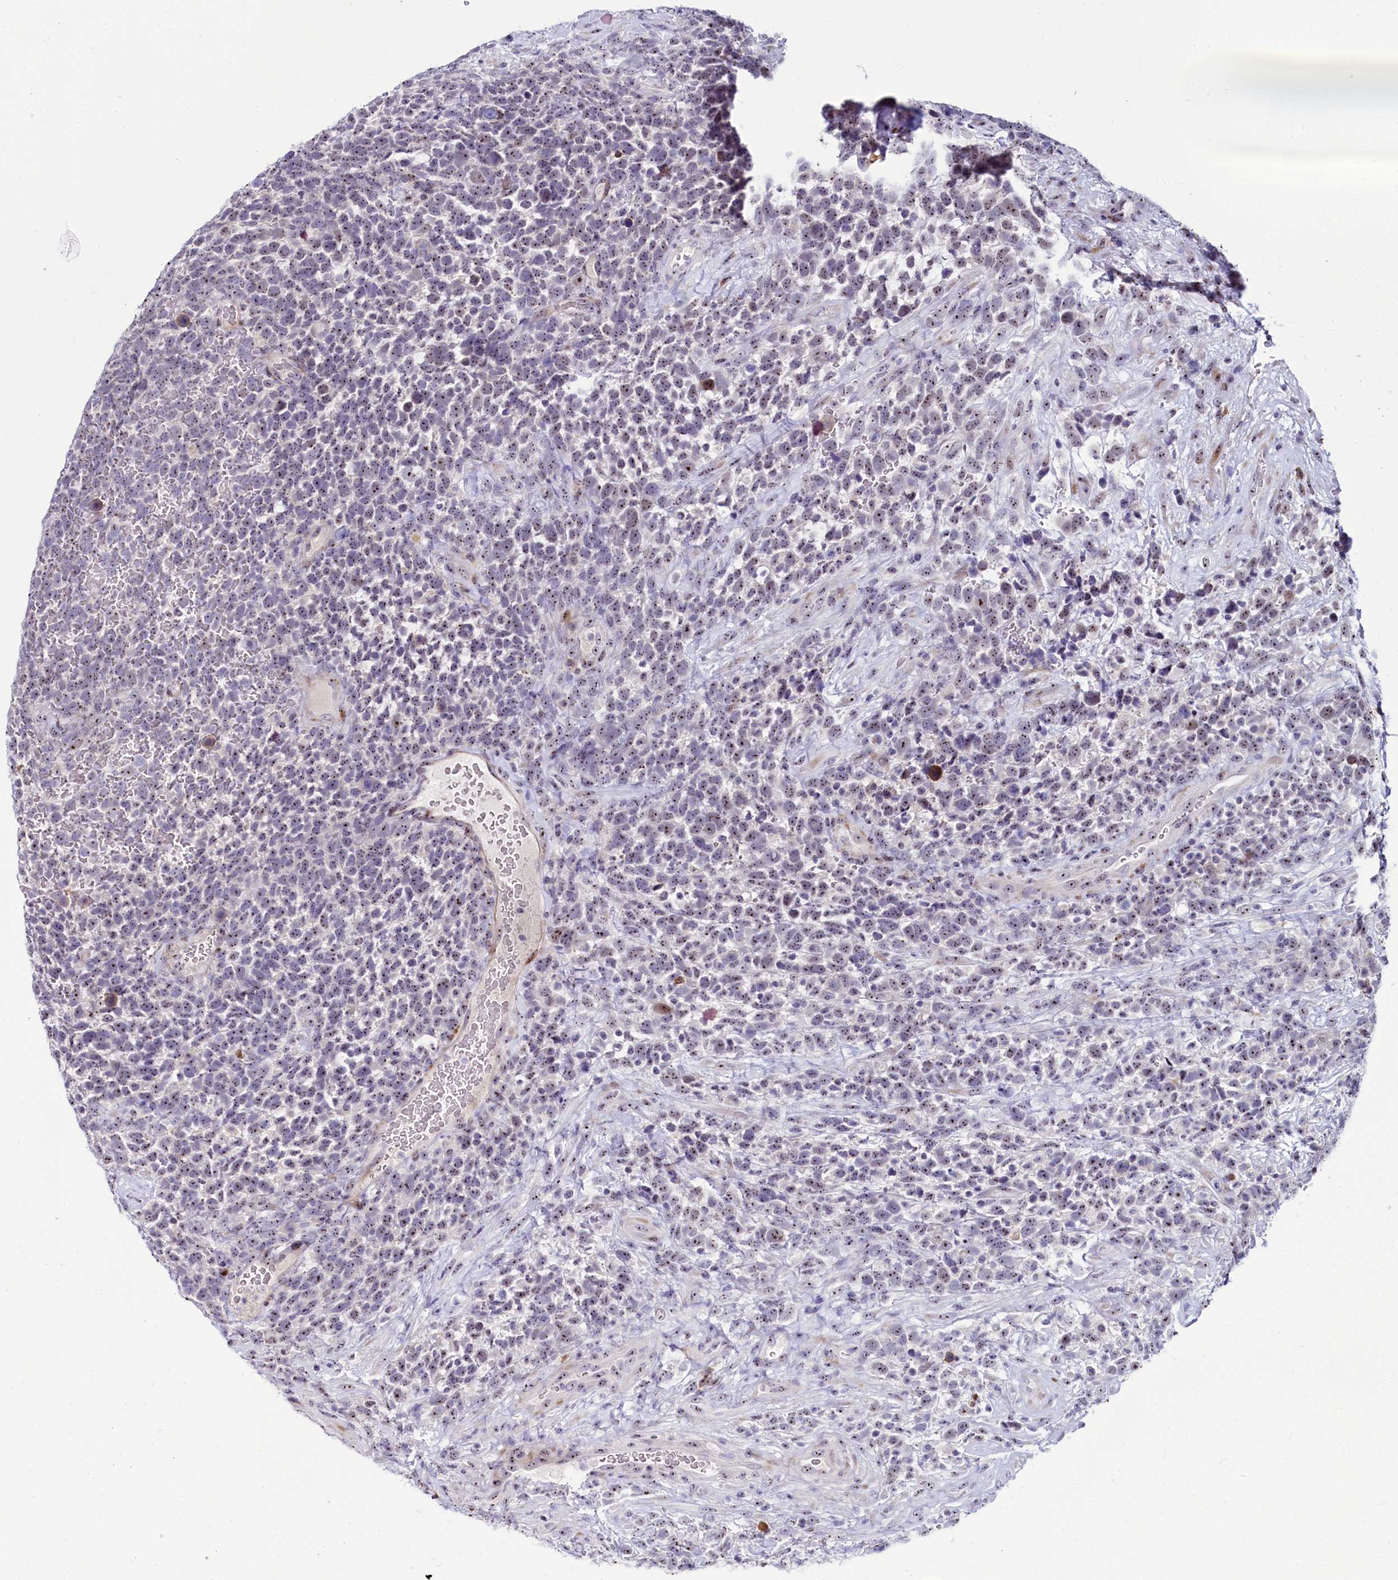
{"staining": {"intensity": "weak", "quantity": "25%-75%", "location": "nuclear"}, "tissue": "urothelial cancer", "cell_type": "Tumor cells", "image_type": "cancer", "snomed": [{"axis": "morphology", "description": "Urothelial carcinoma, High grade"}, {"axis": "topography", "description": "Urinary bladder"}], "caption": "Immunohistochemical staining of urothelial carcinoma (high-grade) shows low levels of weak nuclear expression in about 25%-75% of tumor cells.", "gene": "TCOF1", "patient": {"sex": "female", "age": 82}}